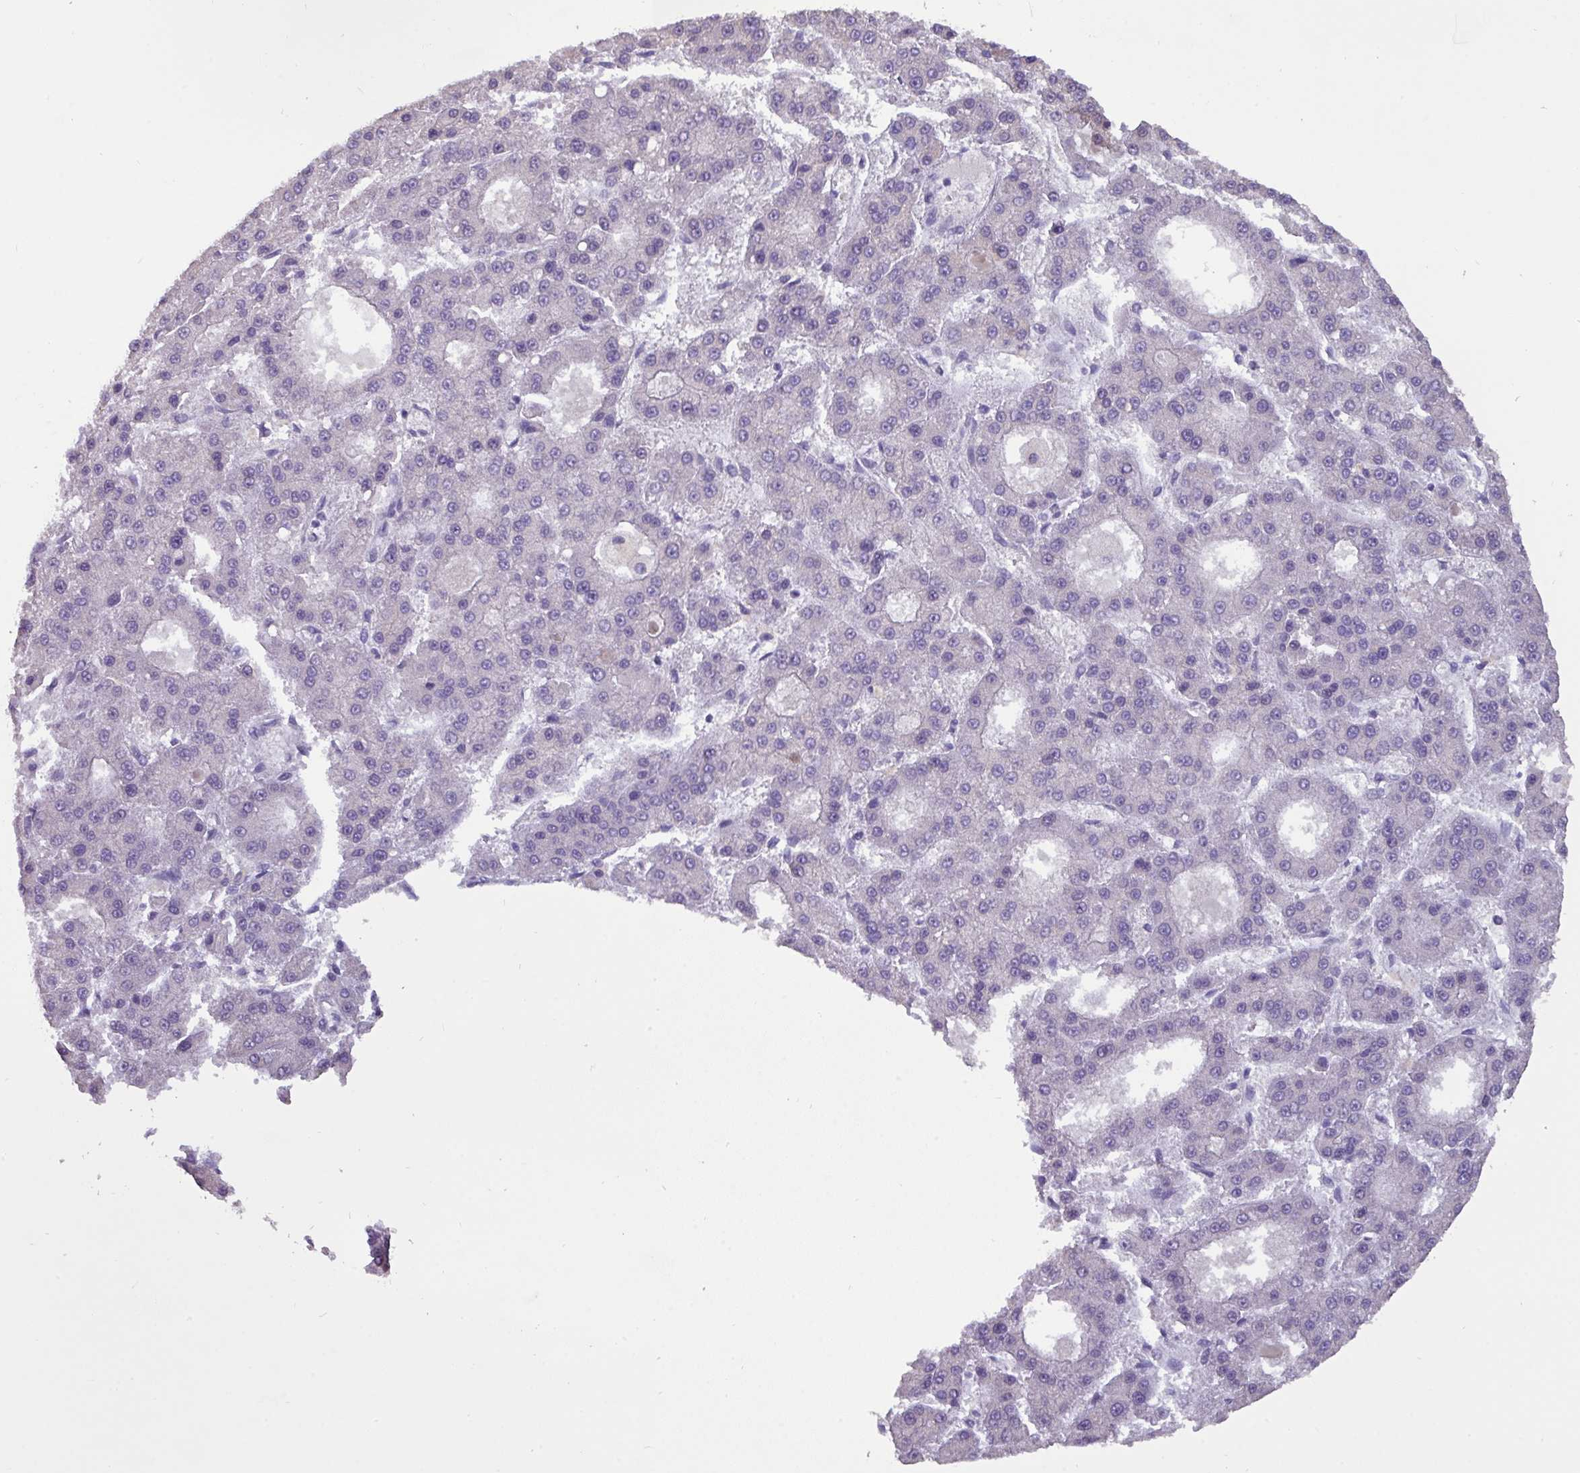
{"staining": {"intensity": "negative", "quantity": "none", "location": "none"}, "tissue": "liver cancer", "cell_type": "Tumor cells", "image_type": "cancer", "snomed": [{"axis": "morphology", "description": "Carcinoma, Hepatocellular, NOS"}, {"axis": "topography", "description": "Liver"}], "caption": "Immunohistochemistry (IHC) image of human liver hepatocellular carcinoma stained for a protein (brown), which exhibits no expression in tumor cells. (IHC, brightfield microscopy, high magnification).", "gene": "PAX8", "patient": {"sex": "male", "age": 70}}